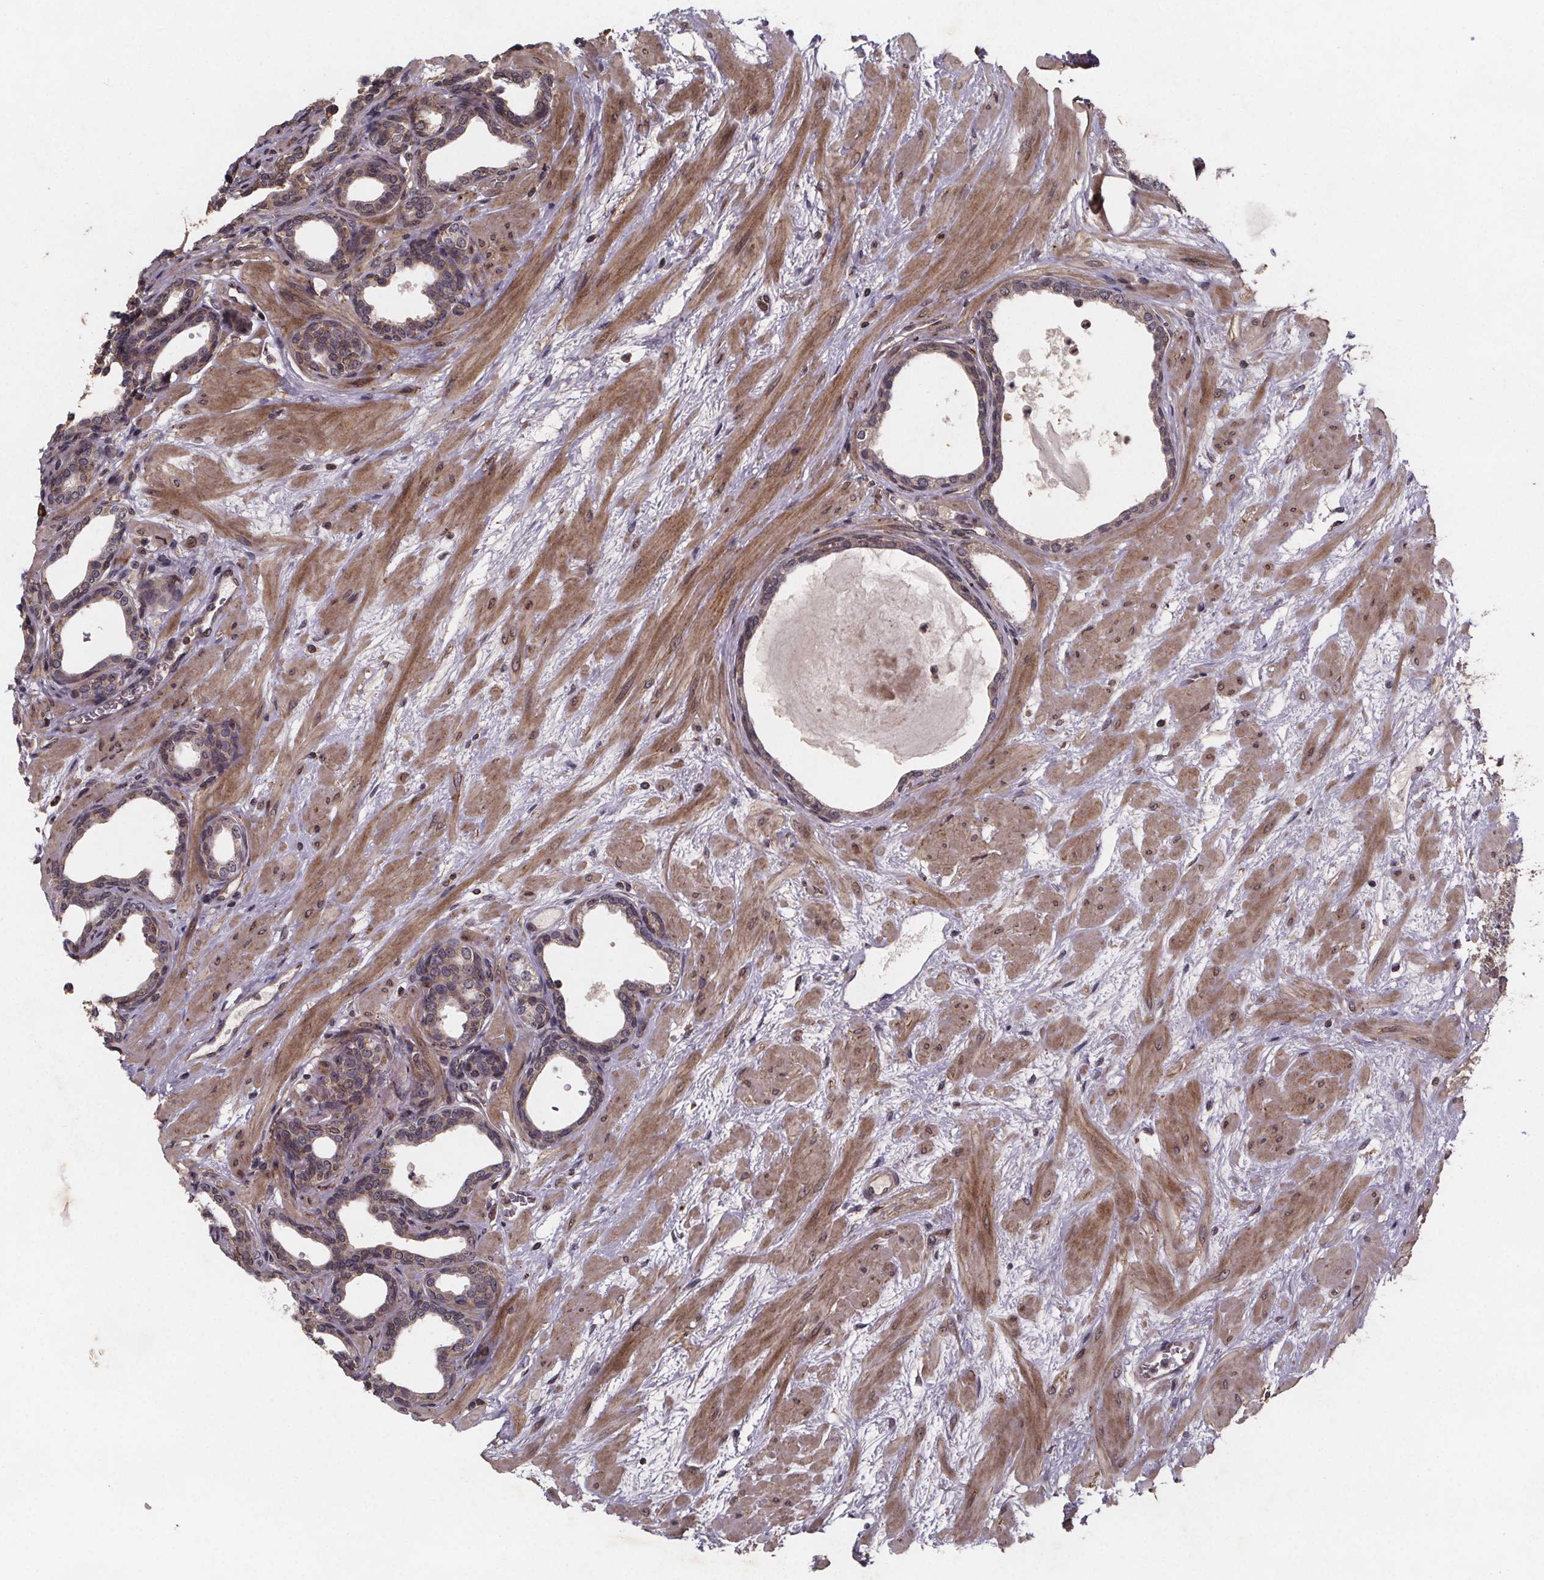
{"staining": {"intensity": "moderate", "quantity": "<25%", "location": "cytoplasmic/membranous"}, "tissue": "prostate", "cell_type": "Glandular cells", "image_type": "normal", "snomed": [{"axis": "morphology", "description": "Normal tissue, NOS"}, {"axis": "topography", "description": "Prostate"}], "caption": "This photomicrograph exhibits immunohistochemistry staining of benign prostate, with low moderate cytoplasmic/membranous expression in approximately <25% of glandular cells.", "gene": "PIERCE2", "patient": {"sex": "male", "age": 37}}